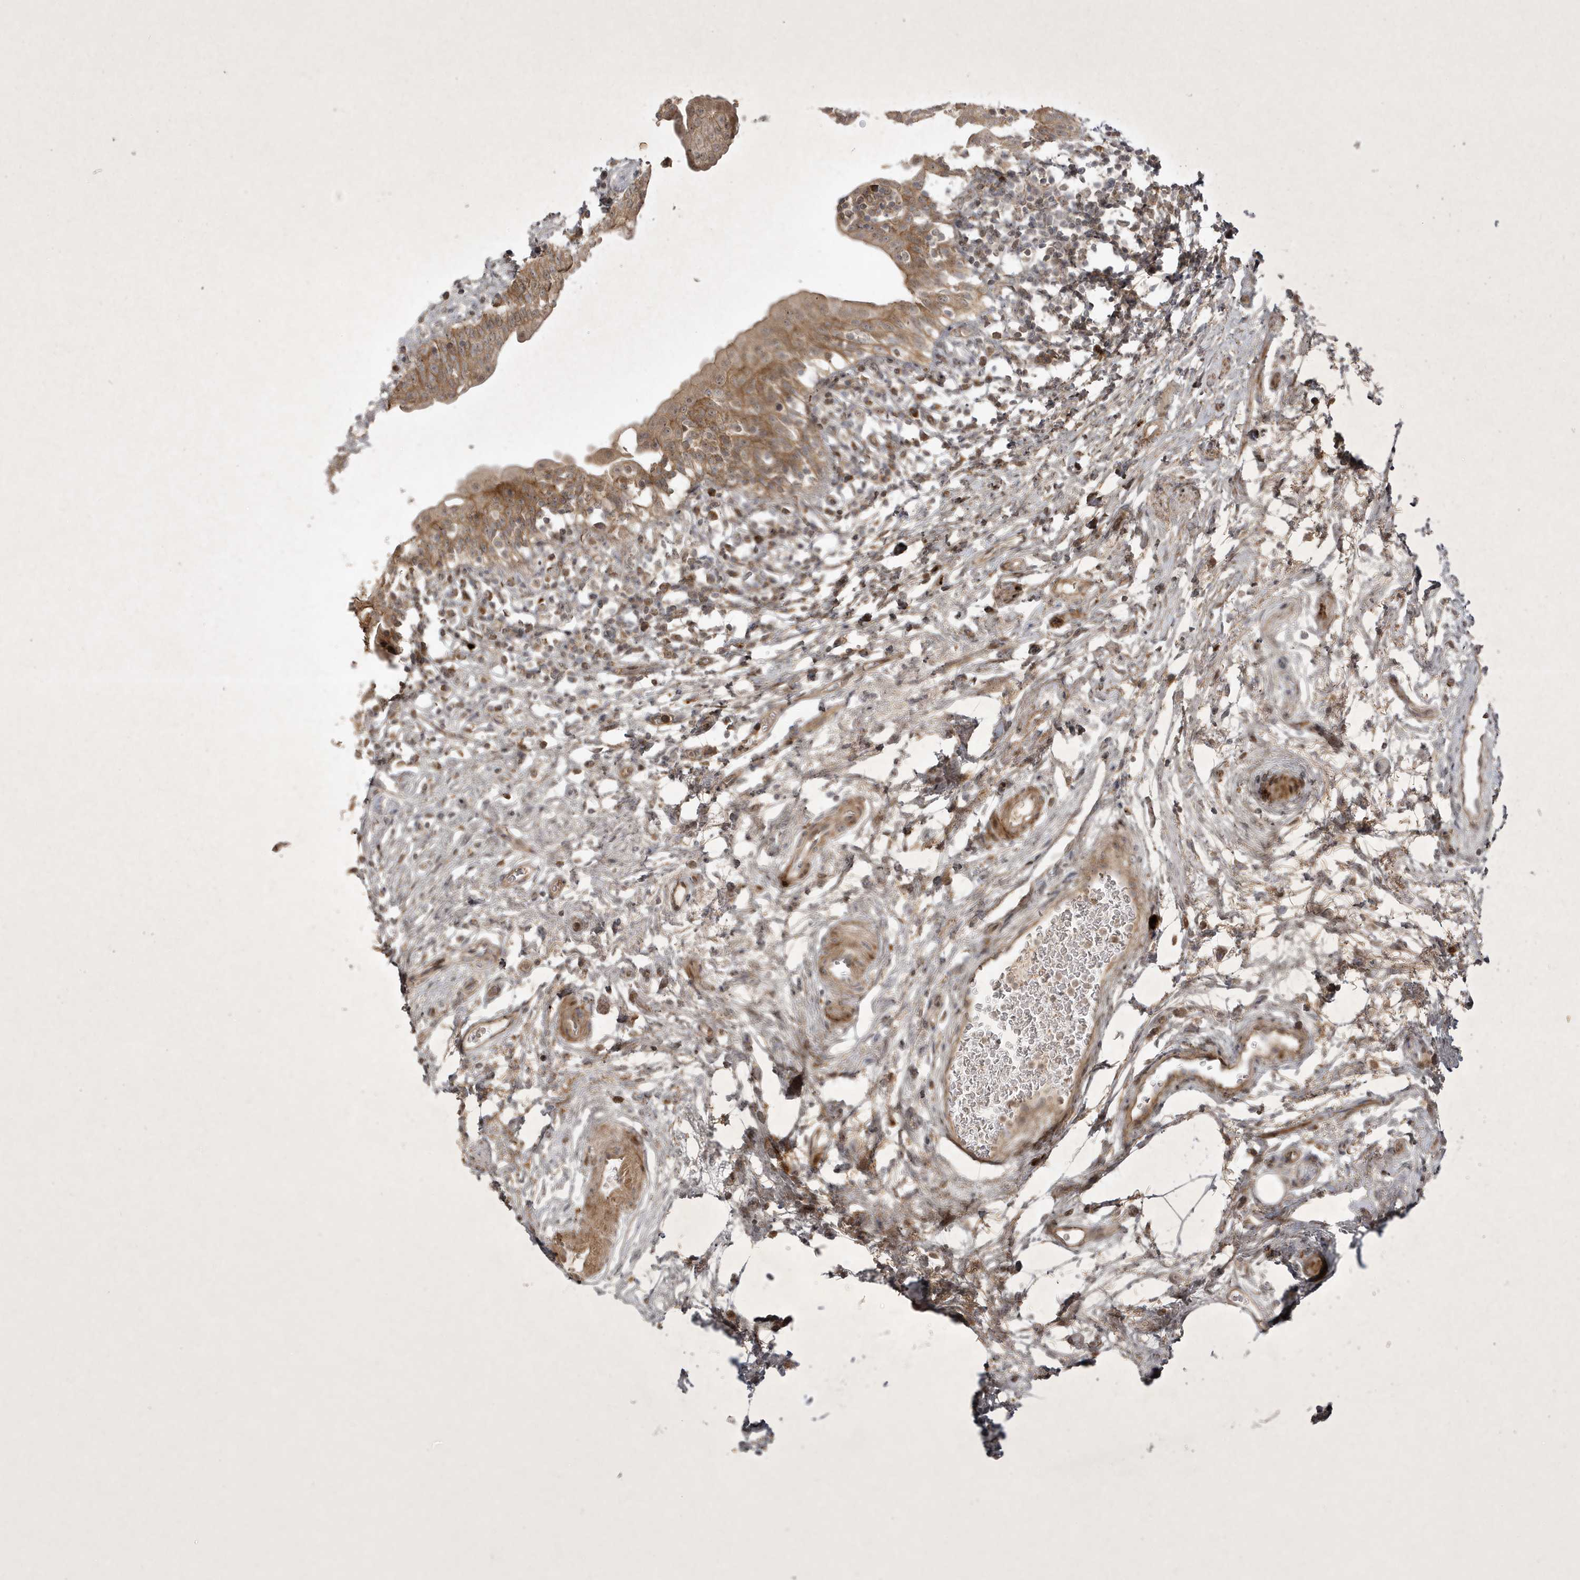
{"staining": {"intensity": "moderate", "quantity": ">75%", "location": "cytoplasmic/membranous"}, "tissue": "urinary bladder", "cell_type": "Urothelial cells", "image_type": "normal", "snomed": [{"axis": "morphology", "description": "Normal tissue, NOS"}, {"axis": "topography", "description": "Urinary bladder"}], "caption": "Urothelial cells reveal medium levels of moderate cytoplasmic/membranous expression in approximately >75% of cells in unremarkable urinary bladder.", "gene": "FAM83C", "patient": {"sex": "male", "age": 83}}